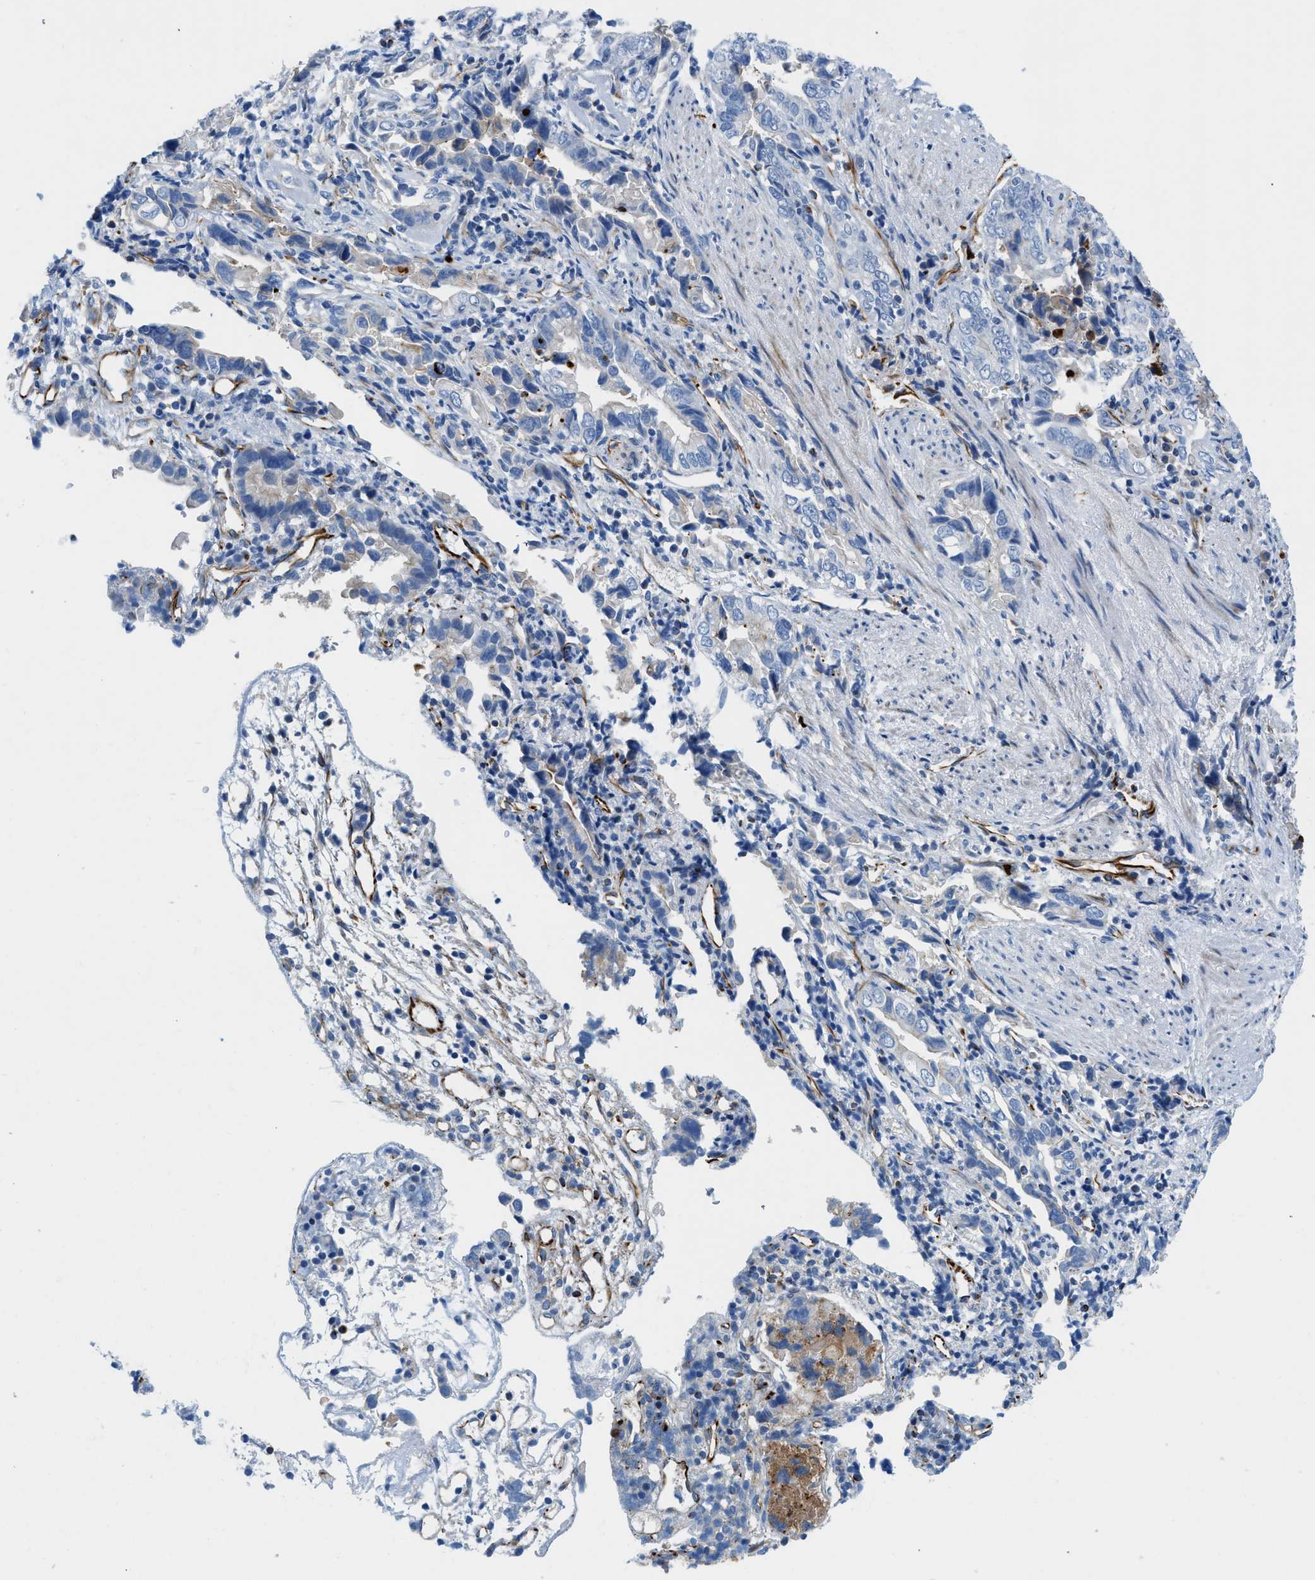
{"staining": {"intensity": "negative", "quantity": "none", "location": "none"}, "tissue": "liver cancer", "cell_type": "Tumor cells", "image_type": "cancer", "snomed": [{"axis": "morphology", "description": "Cholangiocarcinoma"}, {"axis": "topography", "description": "Liver"}], "caption": "Immunohistochemistry micrograph of neoplastic tissue: liver cancer (cholangiocarcinoma) stained with DAB reveals no significant protein positivity in tumor cells.", "gene": "XCR1", "patient": {"sex": "female", "age": 79}}